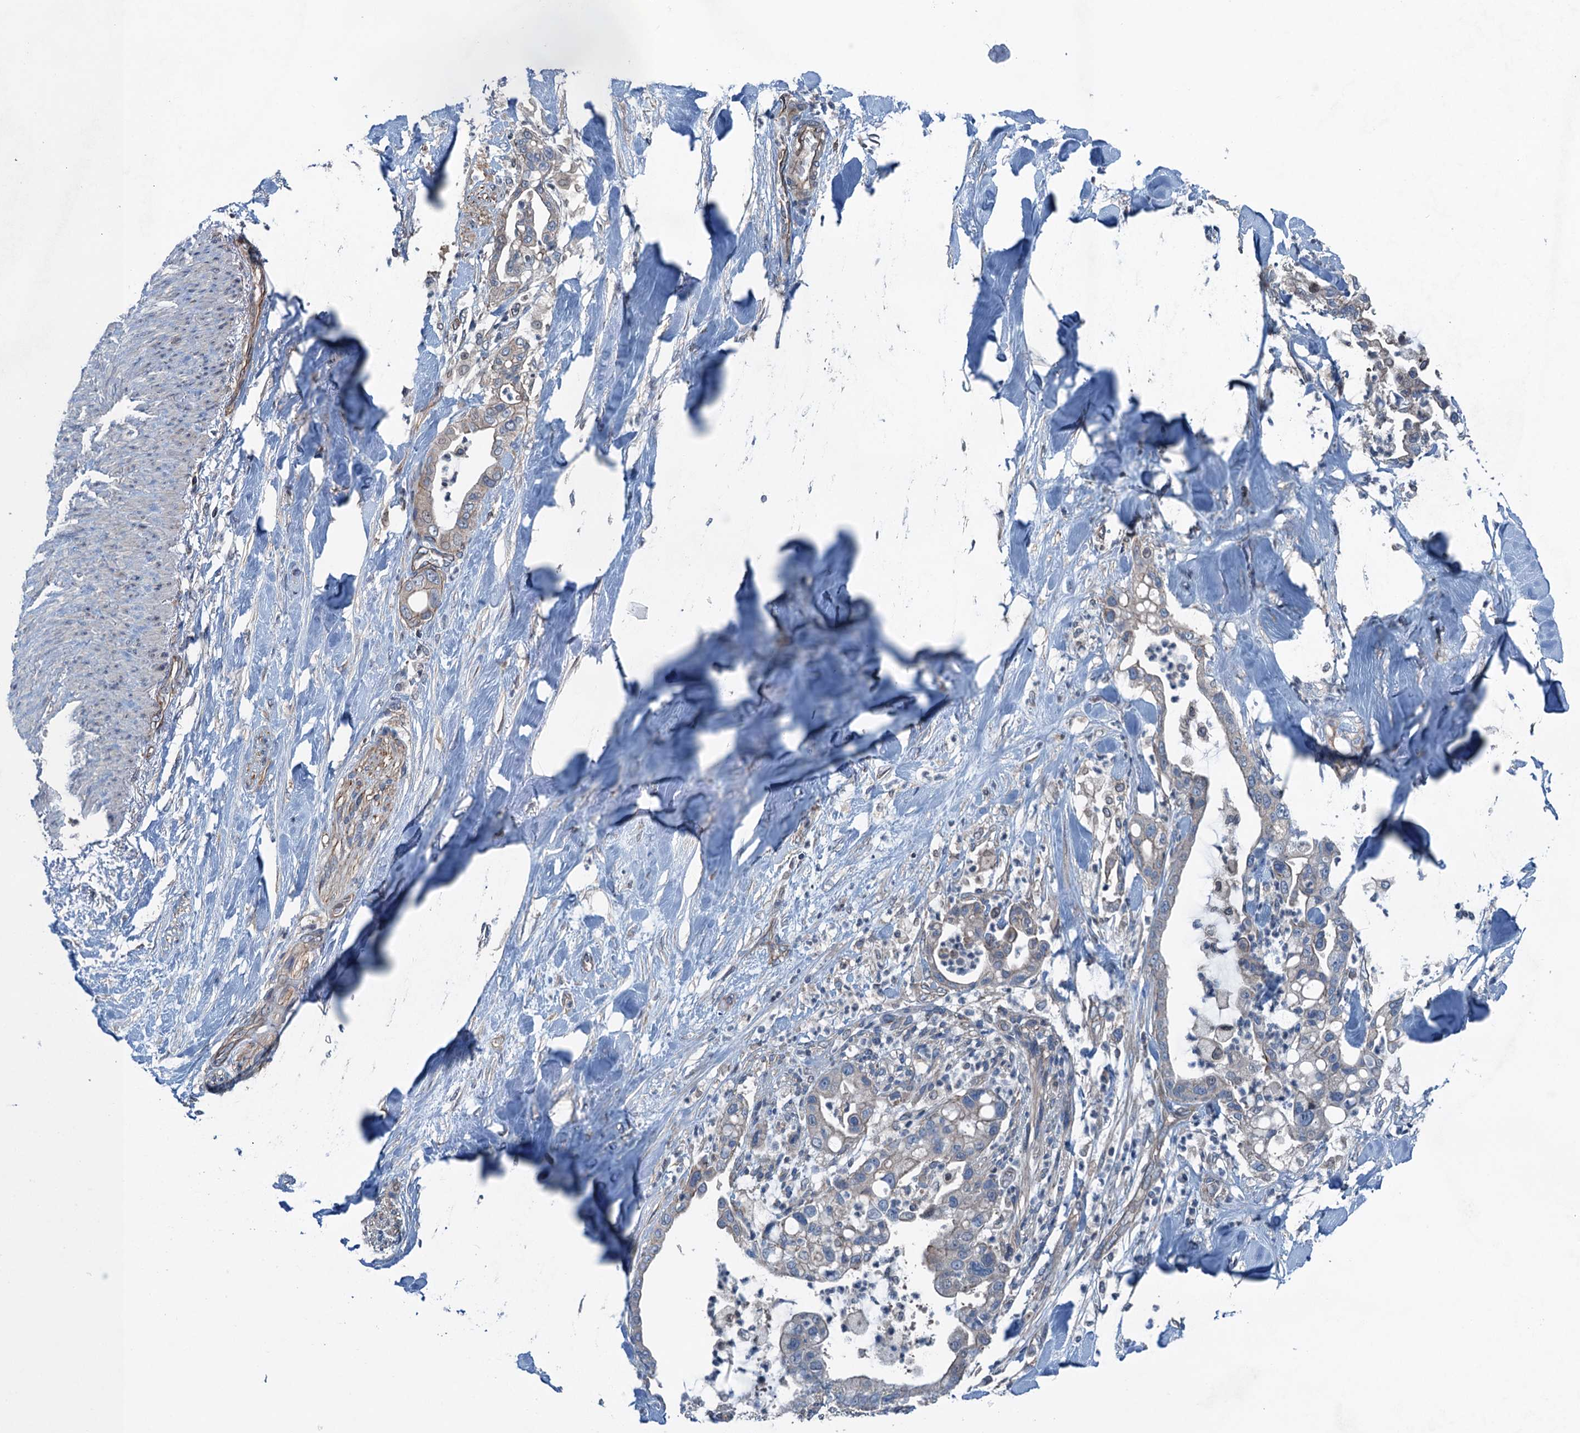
{"staining": {"intensity": "negative", "quantity": "none", "location": "none"}, "tissue": "liver cancer", "cell_type": "Tumor cells", "image_type": "cancer", "snomed": [{"axis": "morphology", "description": "Cholangiocarcinoma"}, {"axis": "topography", "description": "Liver"}], "caption": "Immunohistochemistry (IHC) histopathology image of neoplastic tissue: liver cancer (cholangiocarcinoma) stained with DAB exhibits no significant protein positivity in tumor cells.", "gene": "TRAPPC8", "patient": {"sex": "female", "age": 54}}